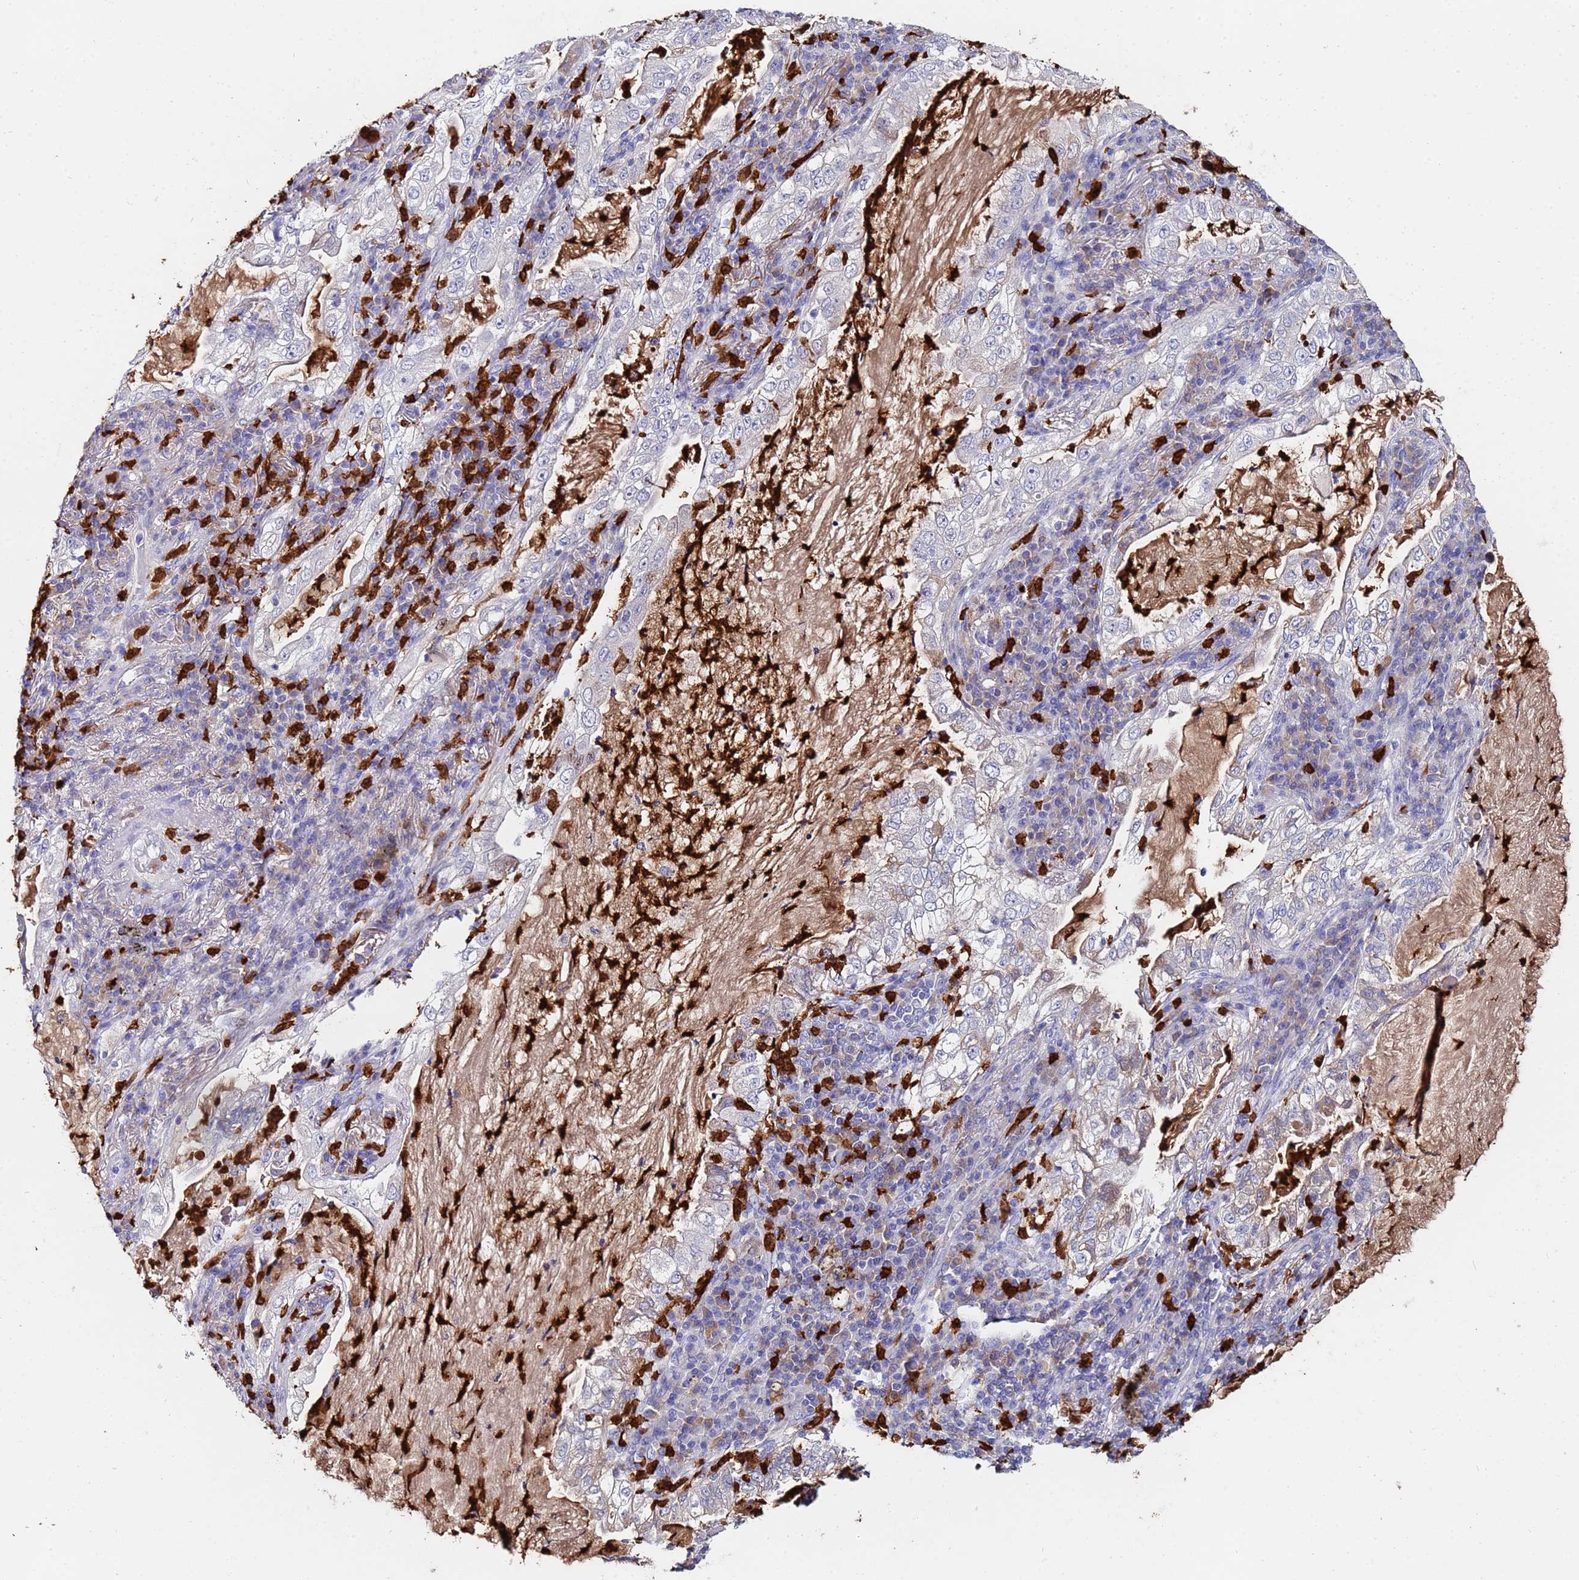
{"staining": {"intensity": "negative", "quantity": "none", "location": "none"}, "tissue": "lung cancer", "cell_type": "Tumor cells", "image_type": "cancer", "snomed": [{"axis": "morphology", "description": "Adenocarcinoma, NOS"}, {"axis": "topography", "description": "Lung"}], "caption": "Immunohistochemistry of human adenocarcinoma (lung) reveals no expression in tumor cells.", "gene": "TUBAL3", "patient": {"sex": "female", "age": 73}}